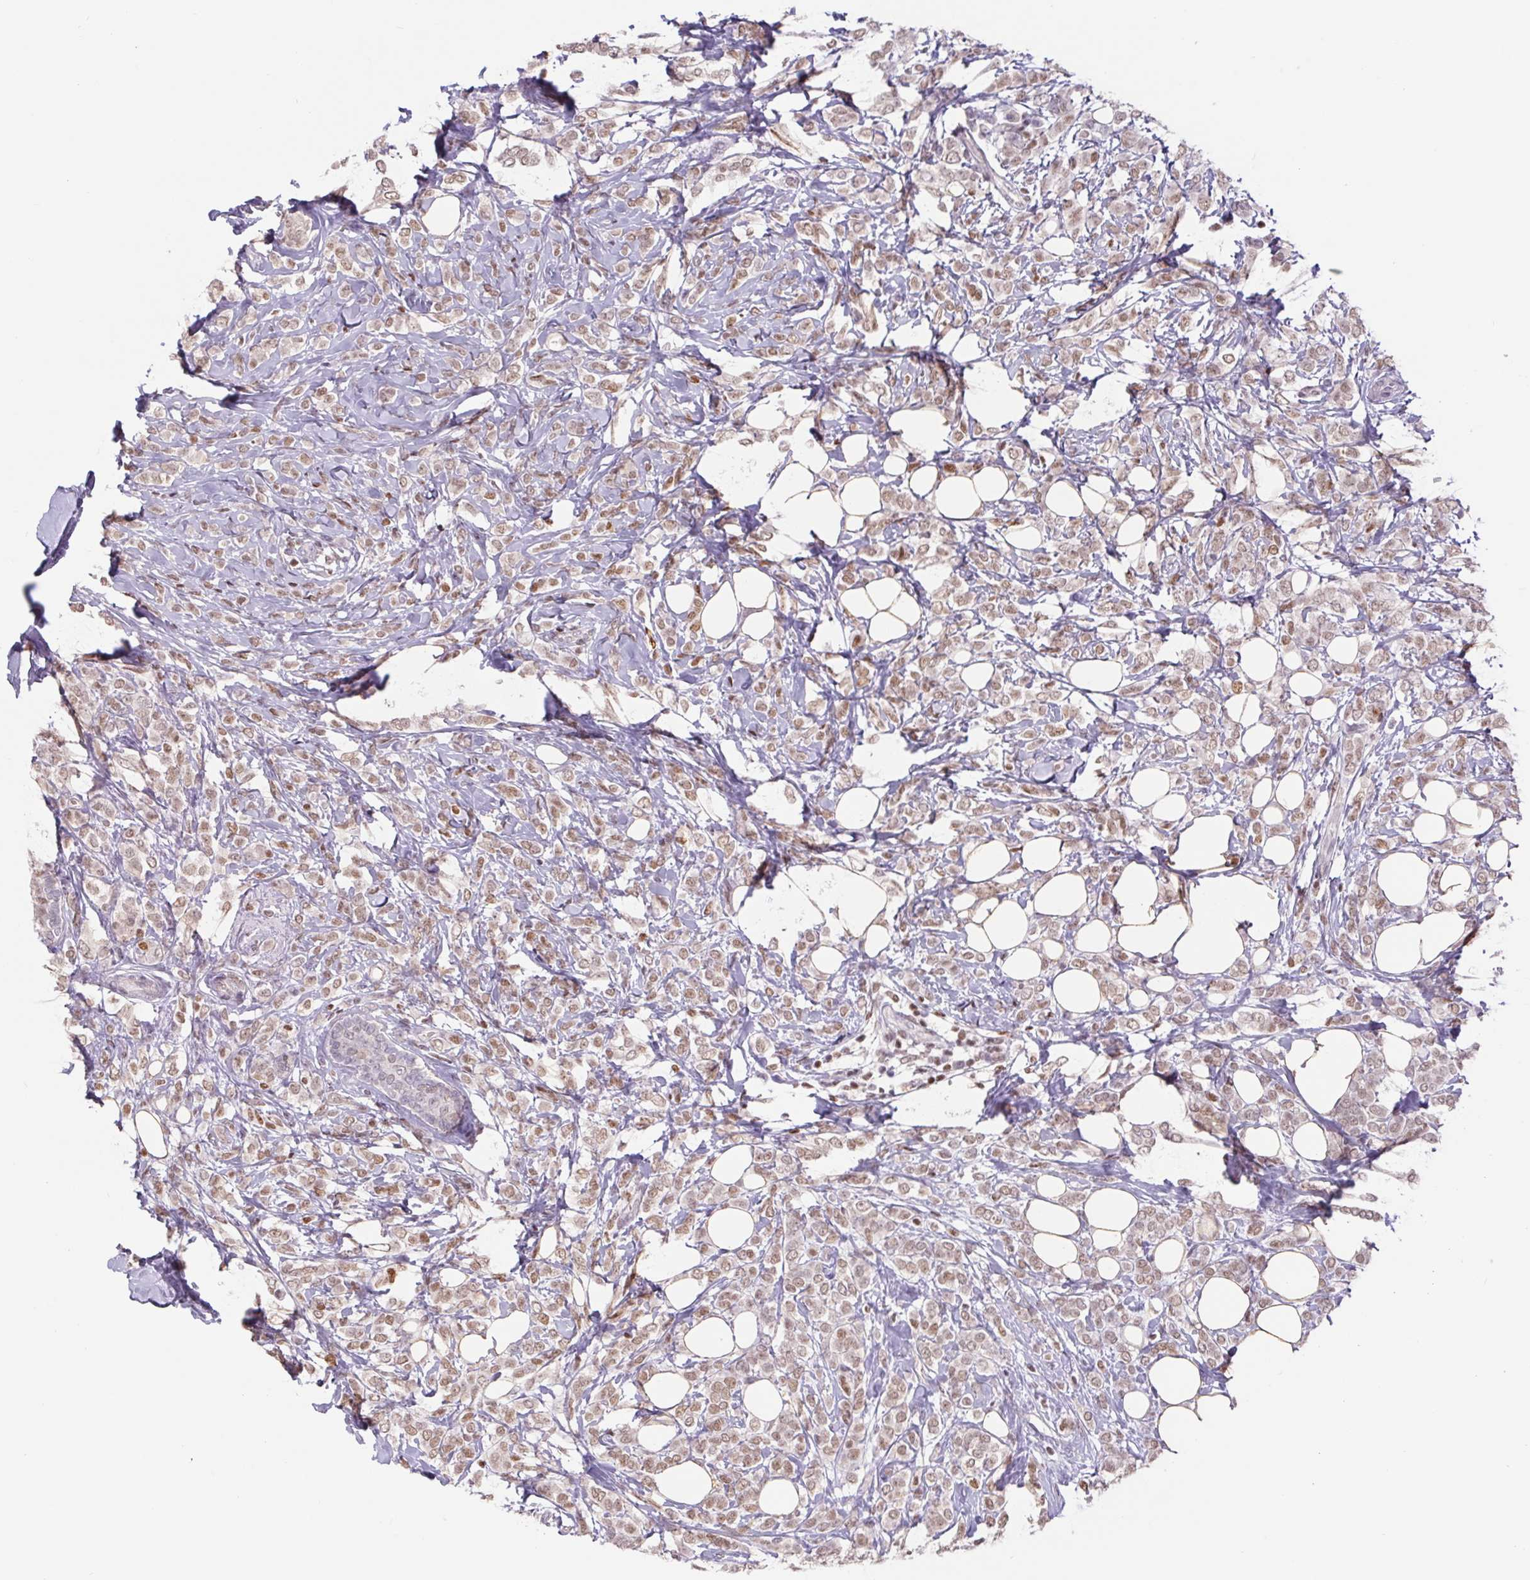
{"staining": {"intensity": "moderate", "quantity": ">75%", "location": "nuclear"}, "tissue": "breast cancer", "cell_type": "Tumor cells", "image_type": "cancer", "snomed": [{"axis": "morphology", "description": "Lobular carcinoma"}, {"axis": "topography", "description": "Breast"}], "caption": "Tumor cells show medium levels of moderate nuclear positivity in about >75% of cells in human breast cancer.", "gene": "TRERF1", "patient": {"sex": "female", "age": 49}}